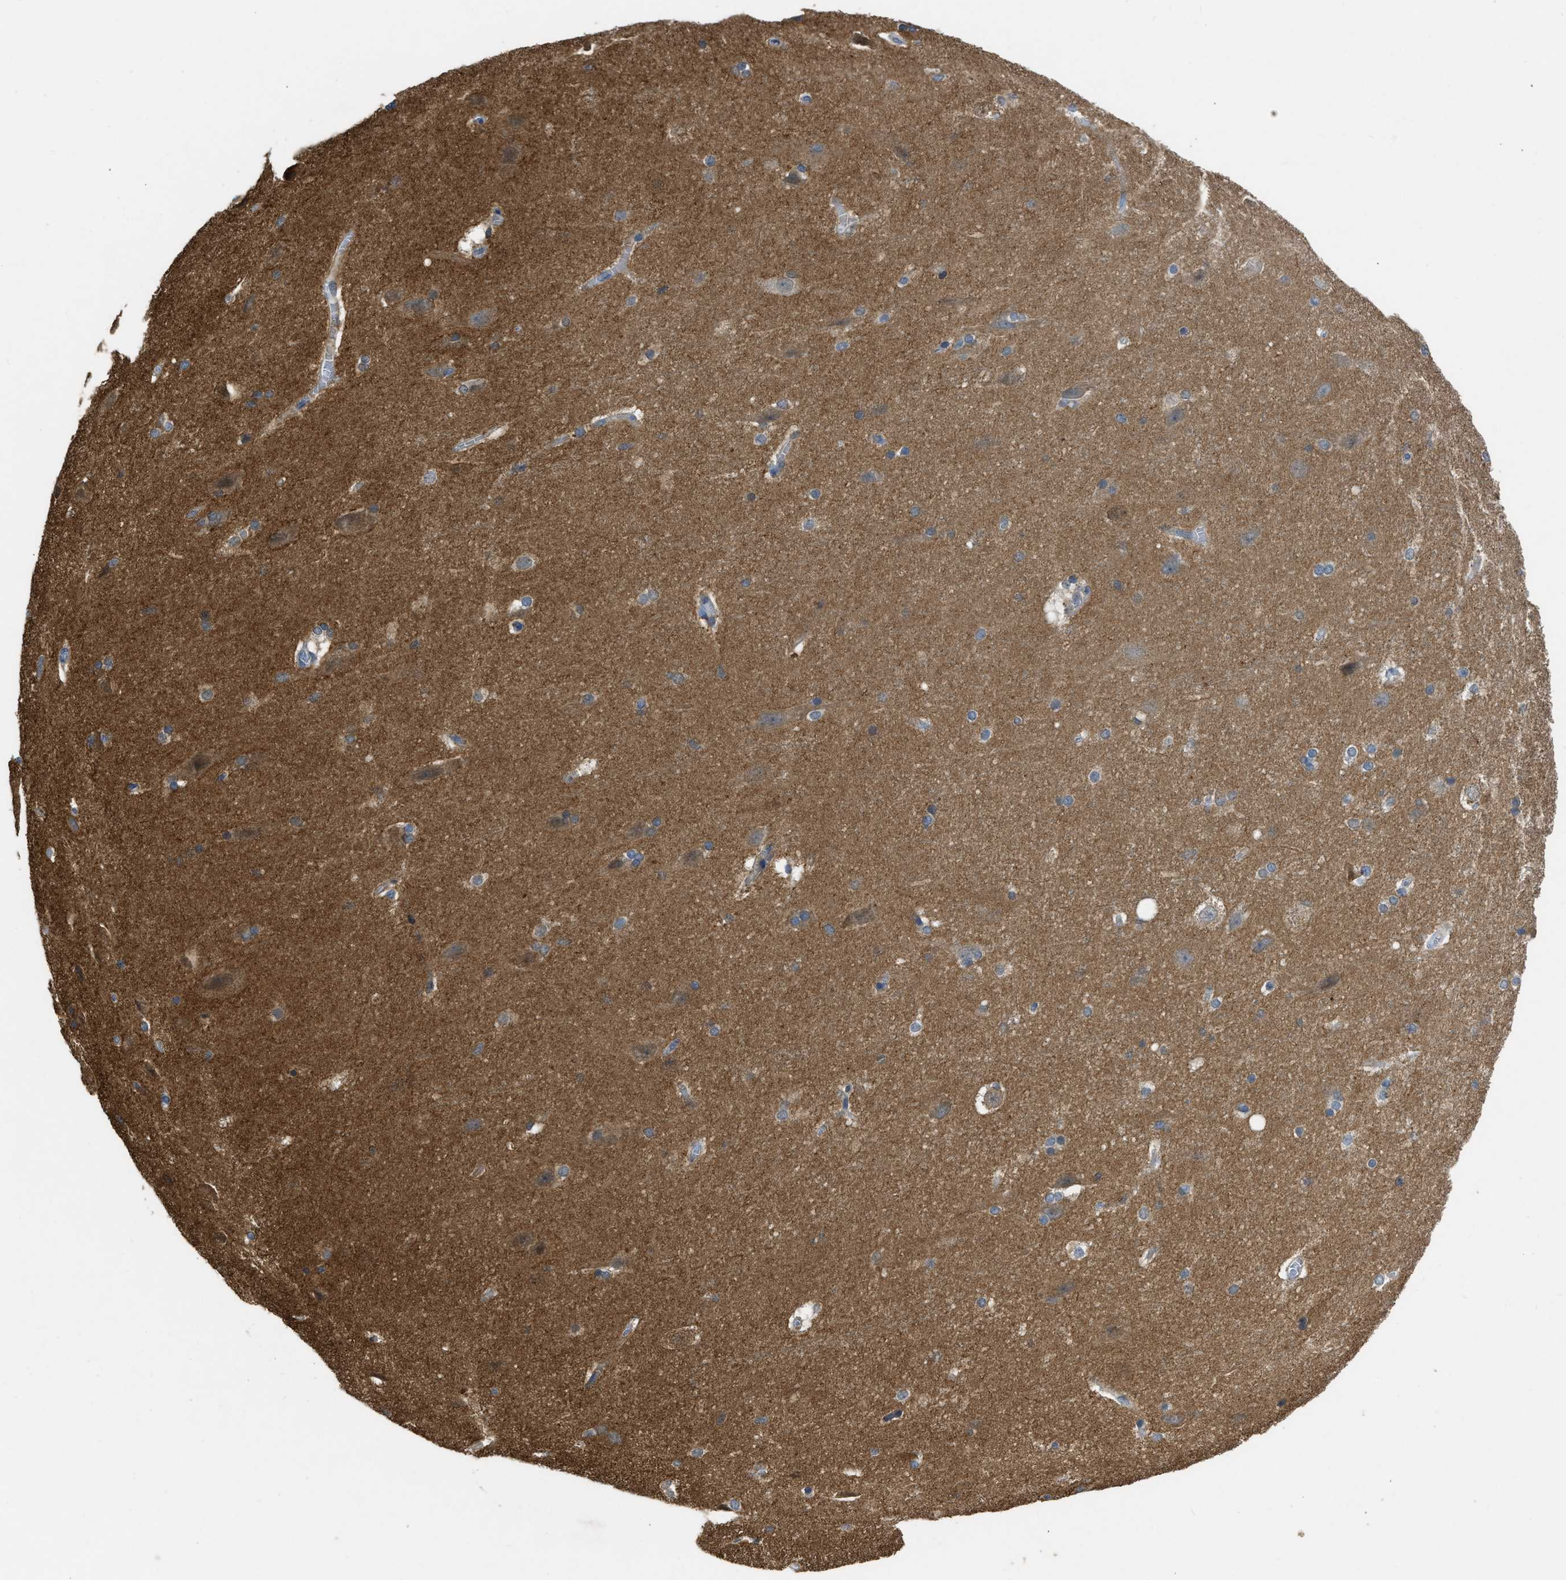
{"staining": {"intensity": "negative", "quantity": "none", "location": "none"}, "tissue": "cerebral cortex", "cell_type": "Endothelial cells", "image_type": "normal", "snomed": [{"axis": "morphology", "description": "Normal tissue, NOS"}, {"axis": "topography", "description": "Cerebral cortex"}, {"axis": "topography", "description": "Hippocampus"}], "caption": "Immunohistochemical staining of unremarkable cerebral cortex demonstrates no significant positivity in endothelial cells. (Brightfield microscopy of DAB immunohistochemistry at high magnification).", "gene": "PPP3CA", "patient": {"sex": "female", "age": 19}}